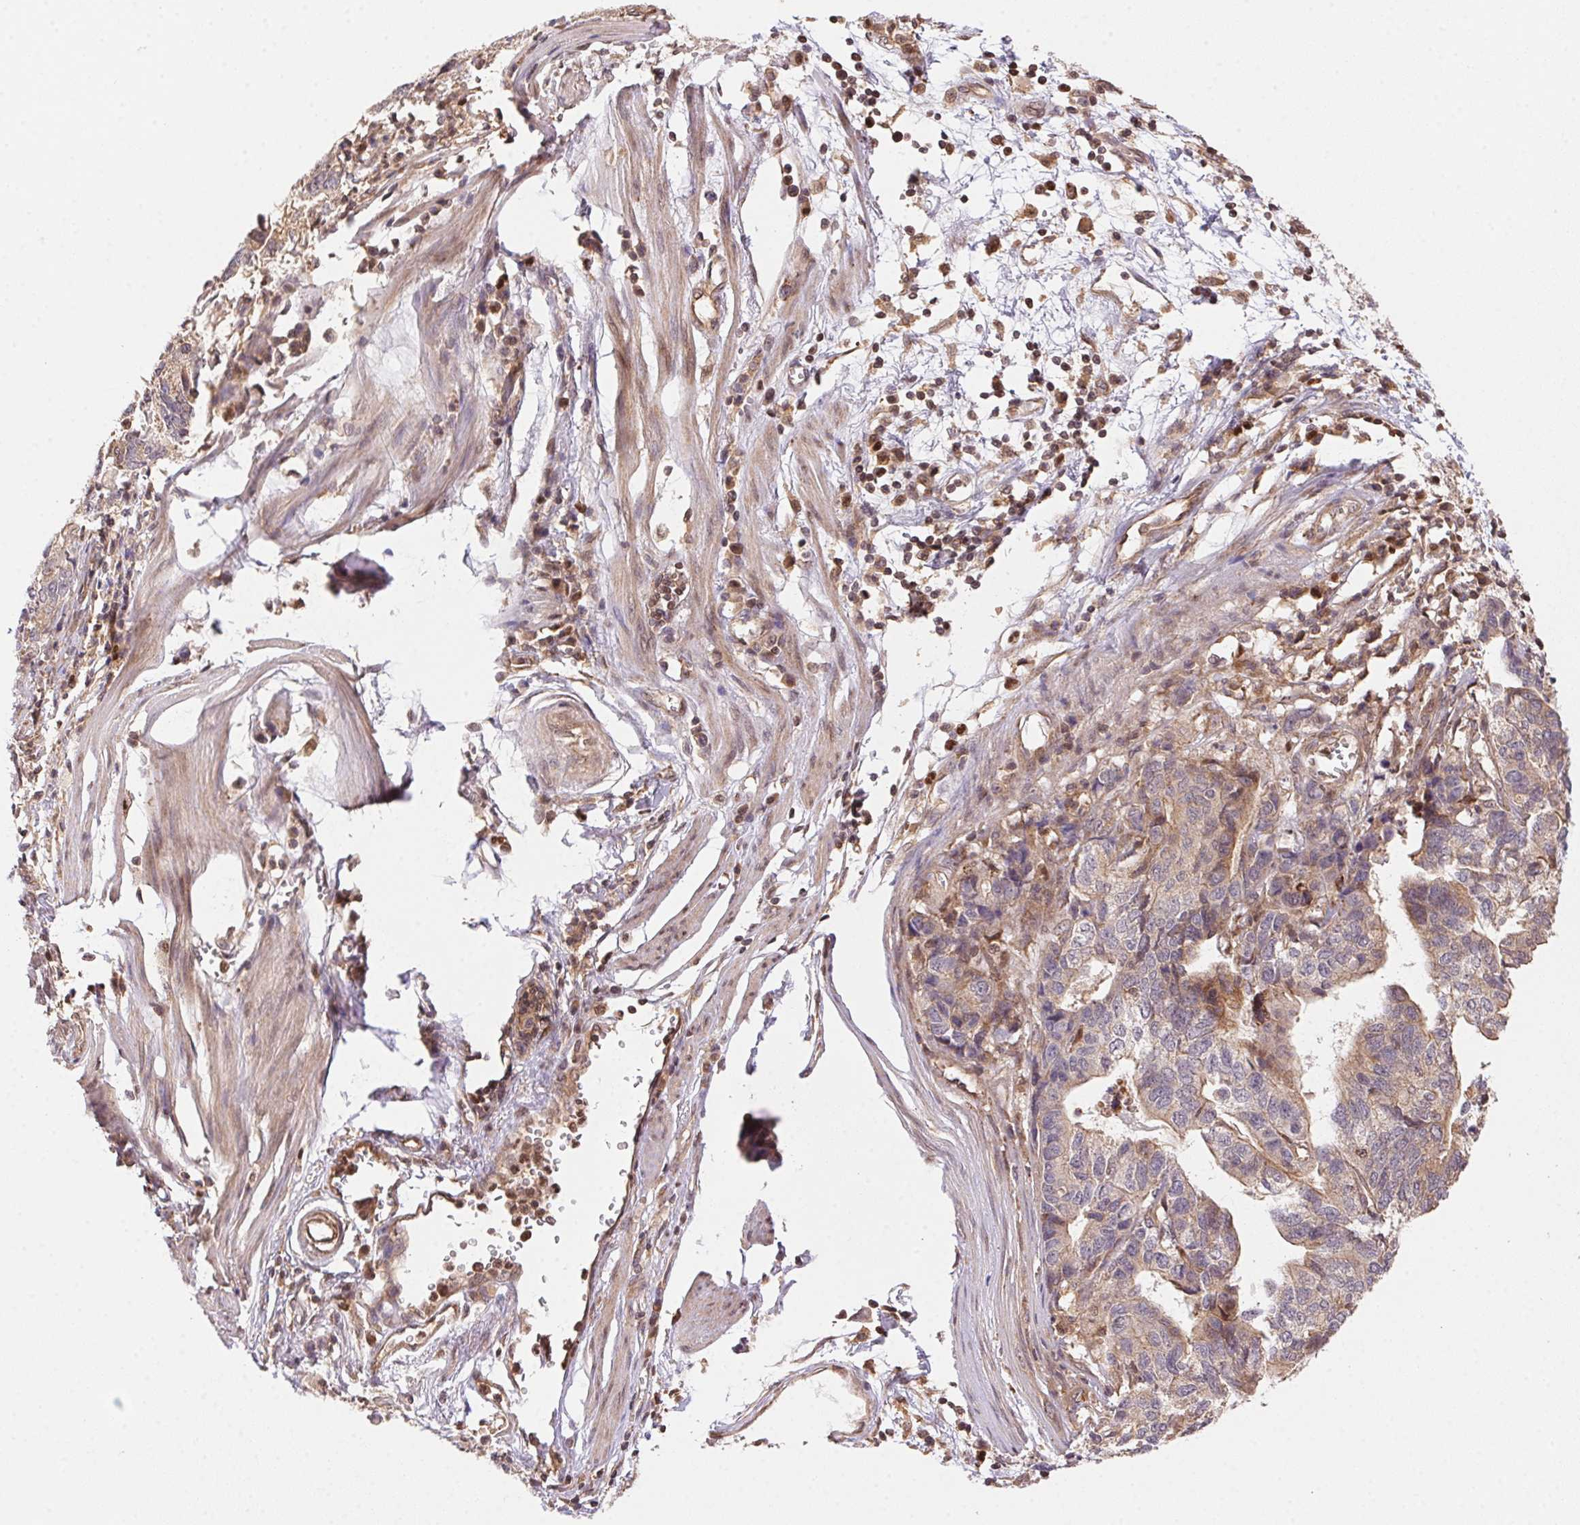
{"staining": {"intensity": "weak", "quantity": "<25%", "location": "cytoplasmic/membranous"}, "tissue": "stomach cancer", "cell_type": "Tumor cells", "image_type": "cancer", "snomed": [{"axis": "morphology", "description": "Adenocarcinoma, NOS"}, {"axis": "topography", "description": "Stomach, upper"}], "caption": "Immunohistochemistry (IHC) micrograph of human stomach cancer stained for a protein (brown), which demonstrates no staining in tumor cells.", "gene": "MEX3D", "patient": {"sex": "female", "age": 67}}